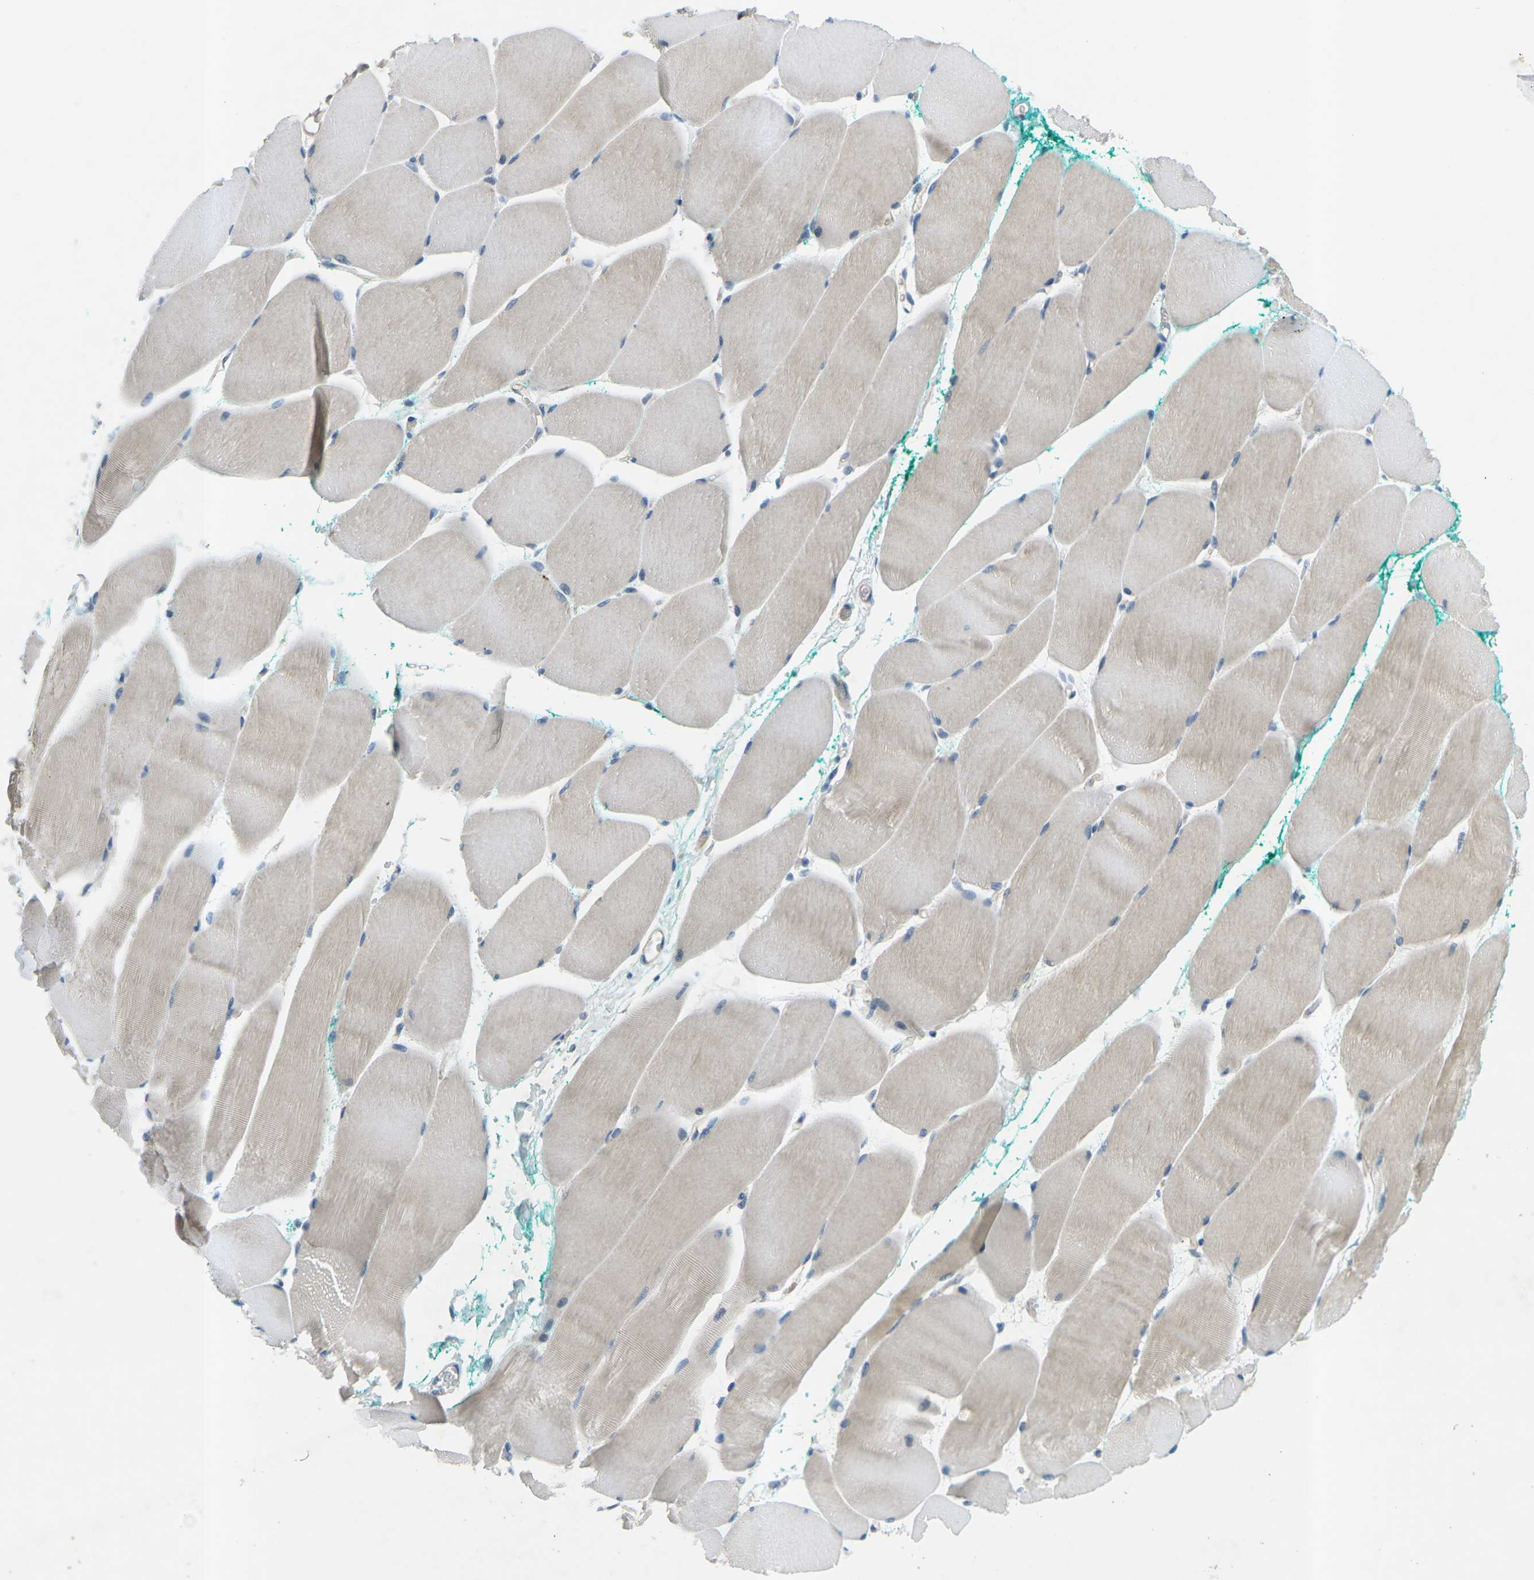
{"staining": {"intensity": "weak", "quantity": "<25%", "location": "cytoplasmic/membranous"}, "tissue": "skeletal muscle", "cell_type": "Myocytes", "image_type": "normal", "snomed": [{"axis": "morphology", "description": "Normal tissue, NOS"}, {"axis": "morphology", "description": "Squamous cell carcinoma, NOS"}, {"axis": "topography", "description": "Skeletal muscle"}], "caption": "Myocytes are negative for protein expression in benign human skeletal muscle. (Immunohistochemistry, brightfield microscopy, high magnification).", "gene": "CTNND1", "patient": {"sex": "male", "age": 51}}